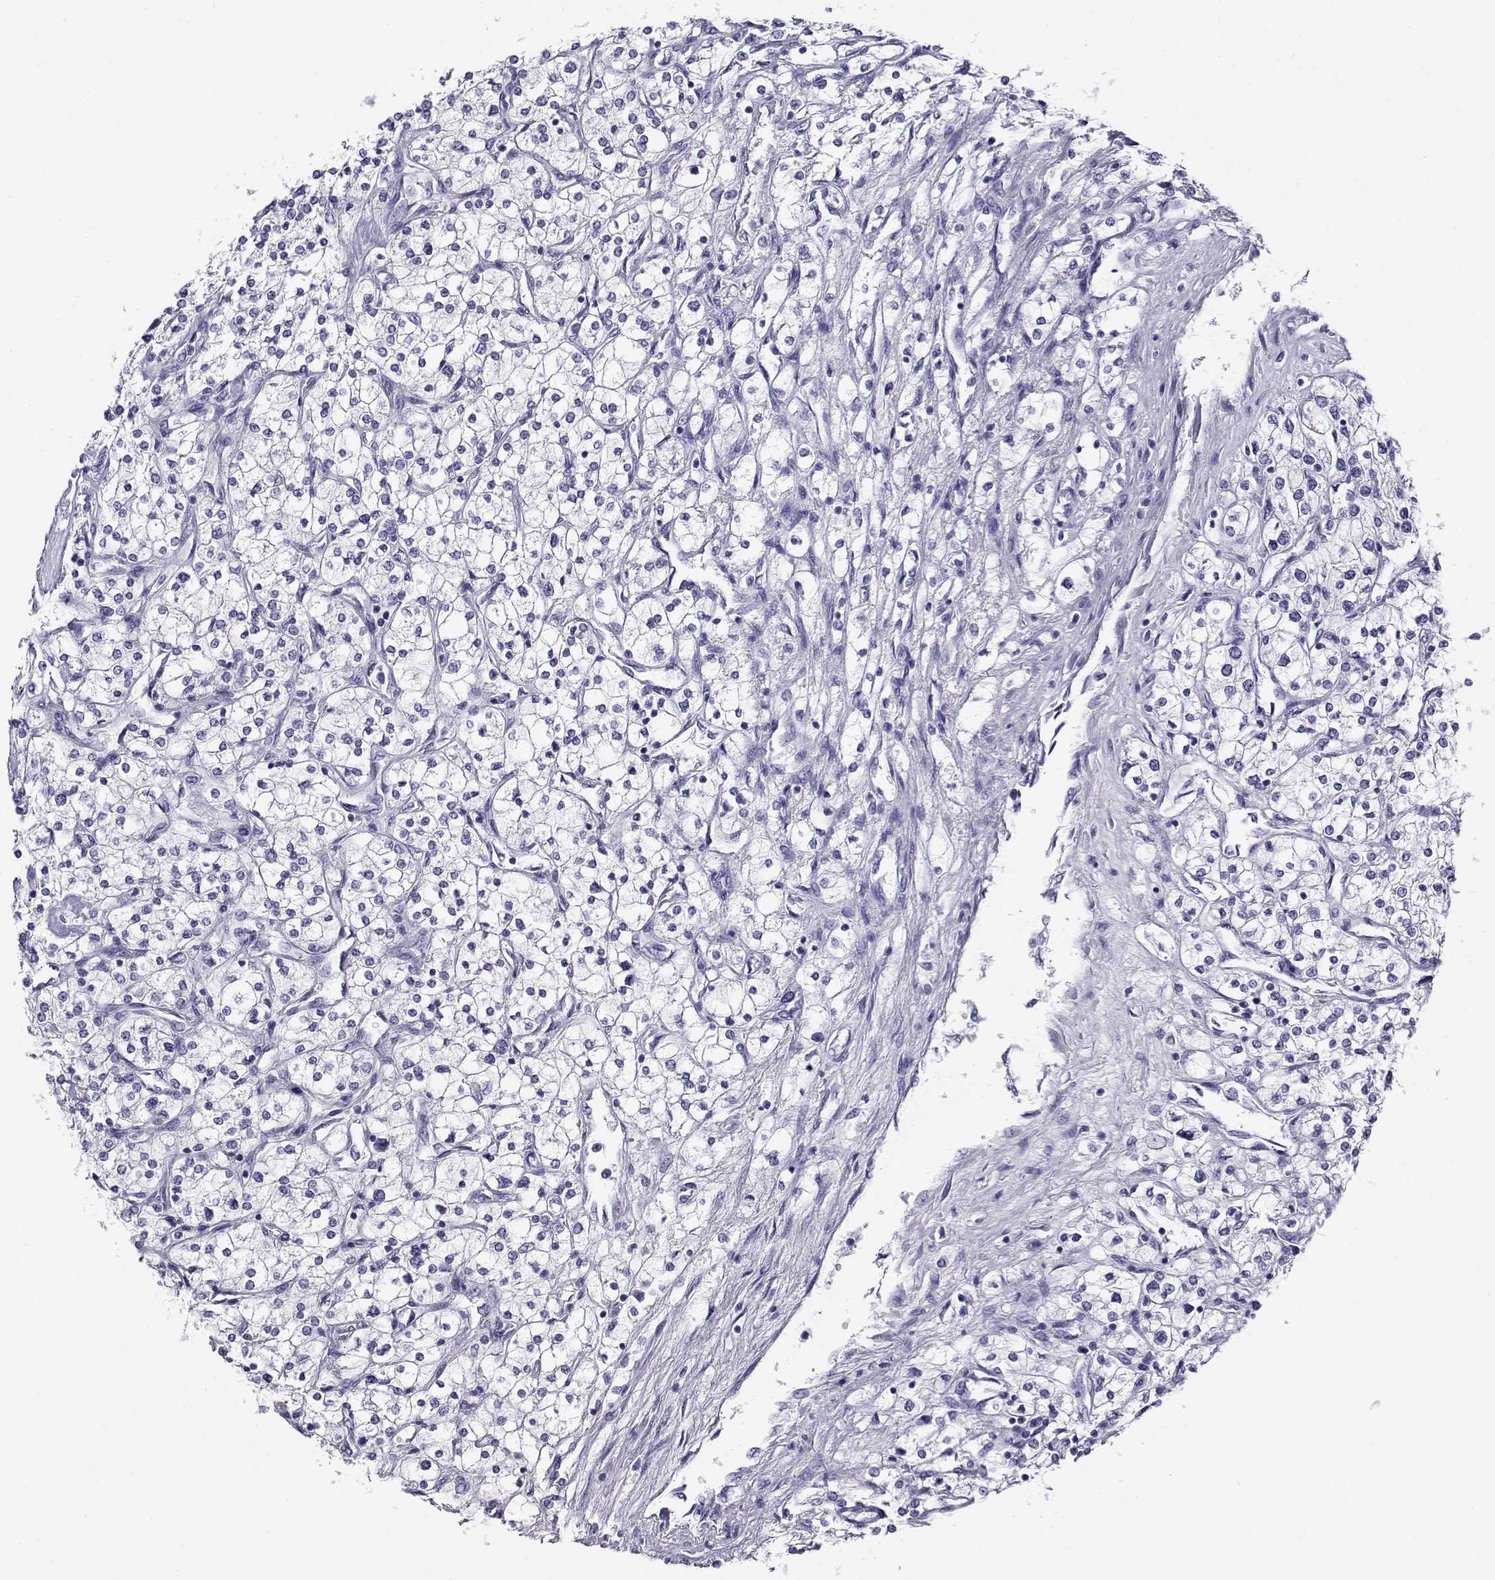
{"staining": {"intensity": "negative", "quantity": "none", "location": "none"}, "tissue": "renal cancer", "cell_type": "Tumor cells", "image_type": "cancer", "snomed": [{"axis": "morphology", "description": "Adenocarcinoma, NOS"}, {"axis": "topography", "description": "Kidney"}], "caption": "Human renal cancer stained for a protein using immunohistochemistry shows no positivity in tumor cells.", "gene": "CABS1", "patient": {"sex": "male", "age": 80}}